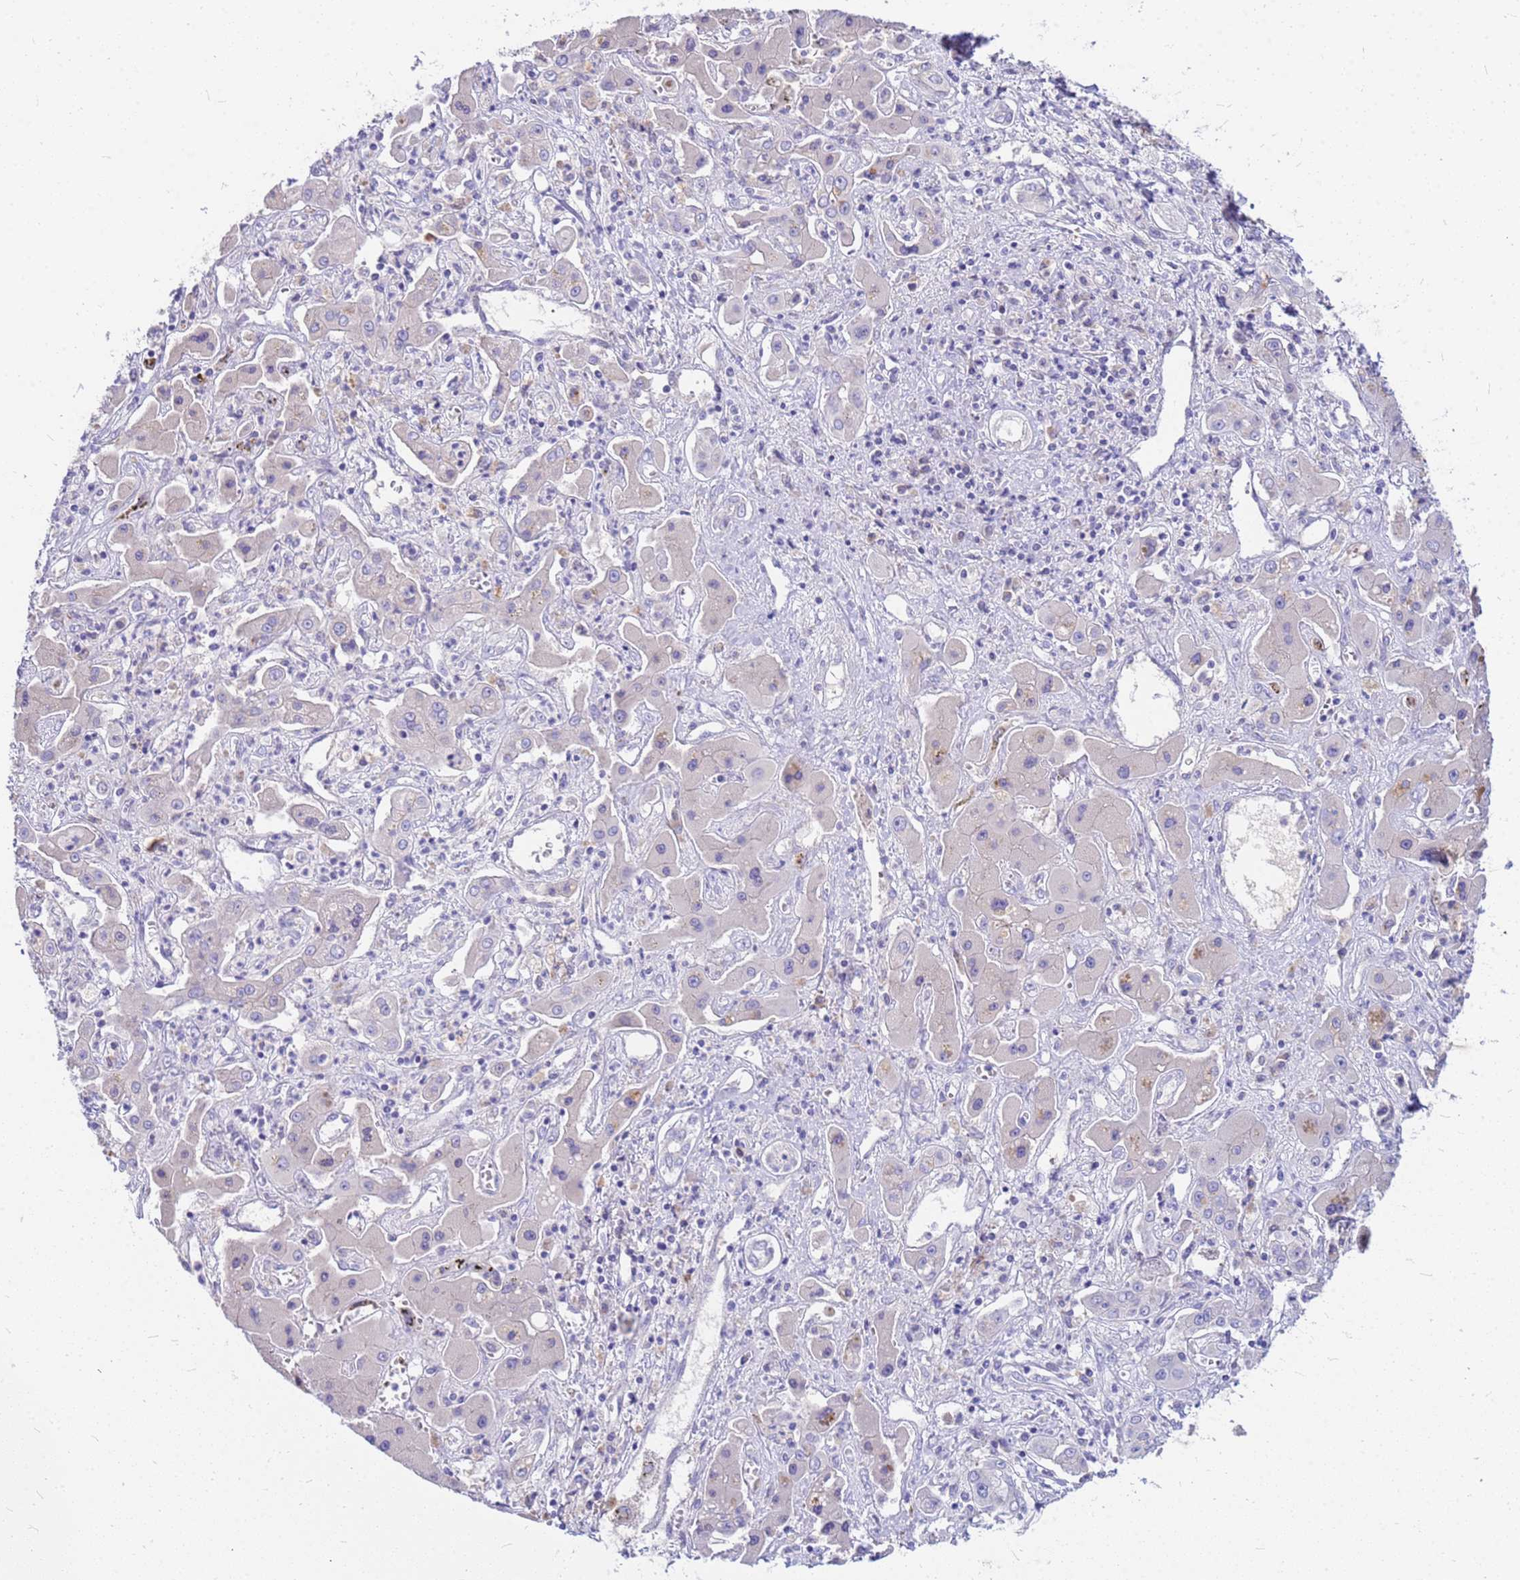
{"staining": {"intensity": "negative", "quantity": "none", "location": "none"}, "tissue": "liver cancer", "cell_type": "Tumor cells", "image_type": "cancer", "snomed": [{"axis": "morphology", "description": "Cholangiocarcinoma"}, {"axis": "topography", "description": "Liver"}], "caption": "There is no significant expression in tumor cells of liver cancer (cholangiocarcinoma).", "gene": "DPRX", "patient": {"sex": "male", "age": 67}}